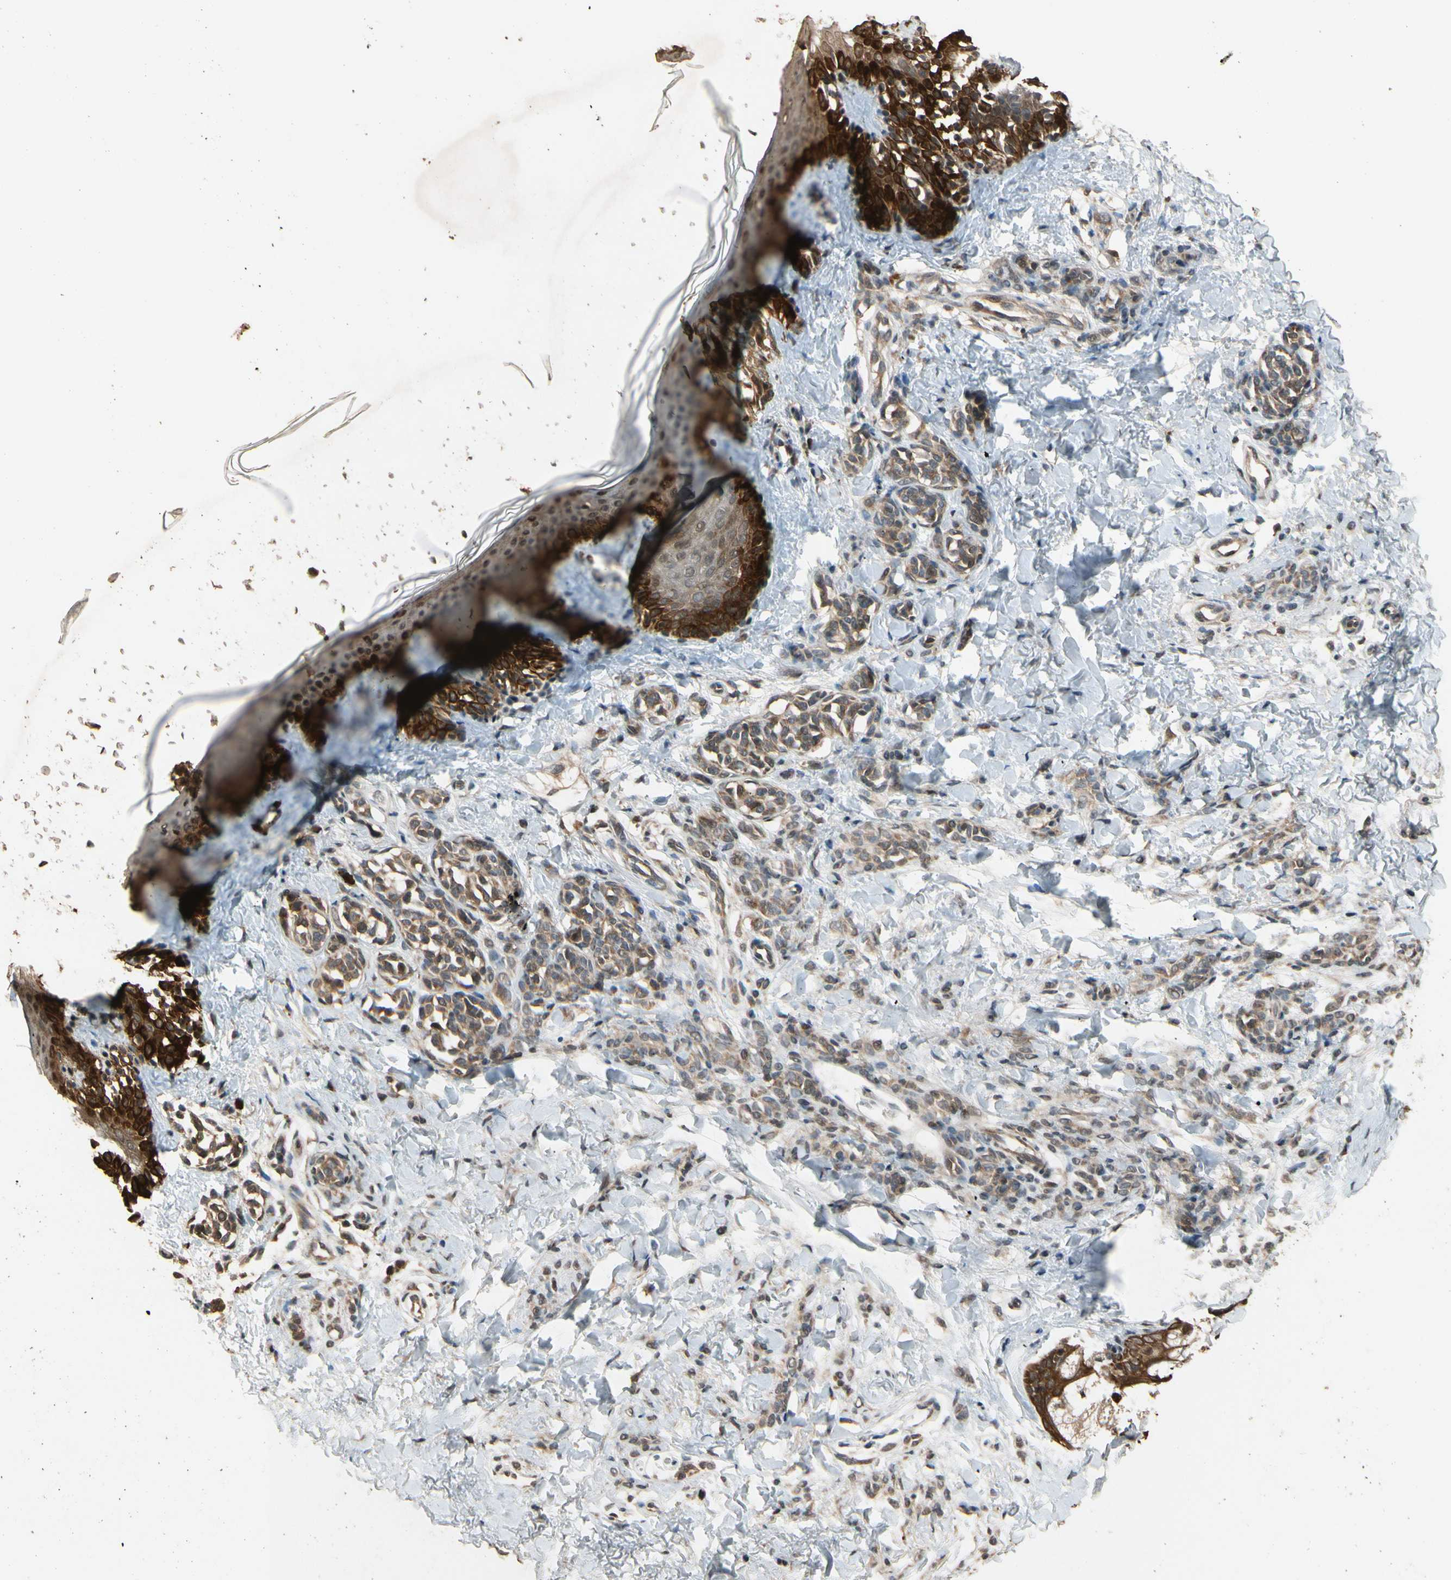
{"staining": {"intensity": "moderate", "quantity": ">75%", "location": "cytoplasmic/membranous,nuclear"}, "tissue": "skin", "cell_type": "Fibroblasts", "image_type": "normal", "snomed": [{"axis": "morphology", "description": "Normal tissue, NOS"}, {"axis": "topography", "description": "Skin"}], "caption": "This is an image of immunohistochemistry (IHC) staining of benign skin, which shows moderate staining in the cytoplasmic/membranous,nuclear of fibroblasts.", "gene": "TMEM230", "patient": {"sex": "male", "age": 16}}